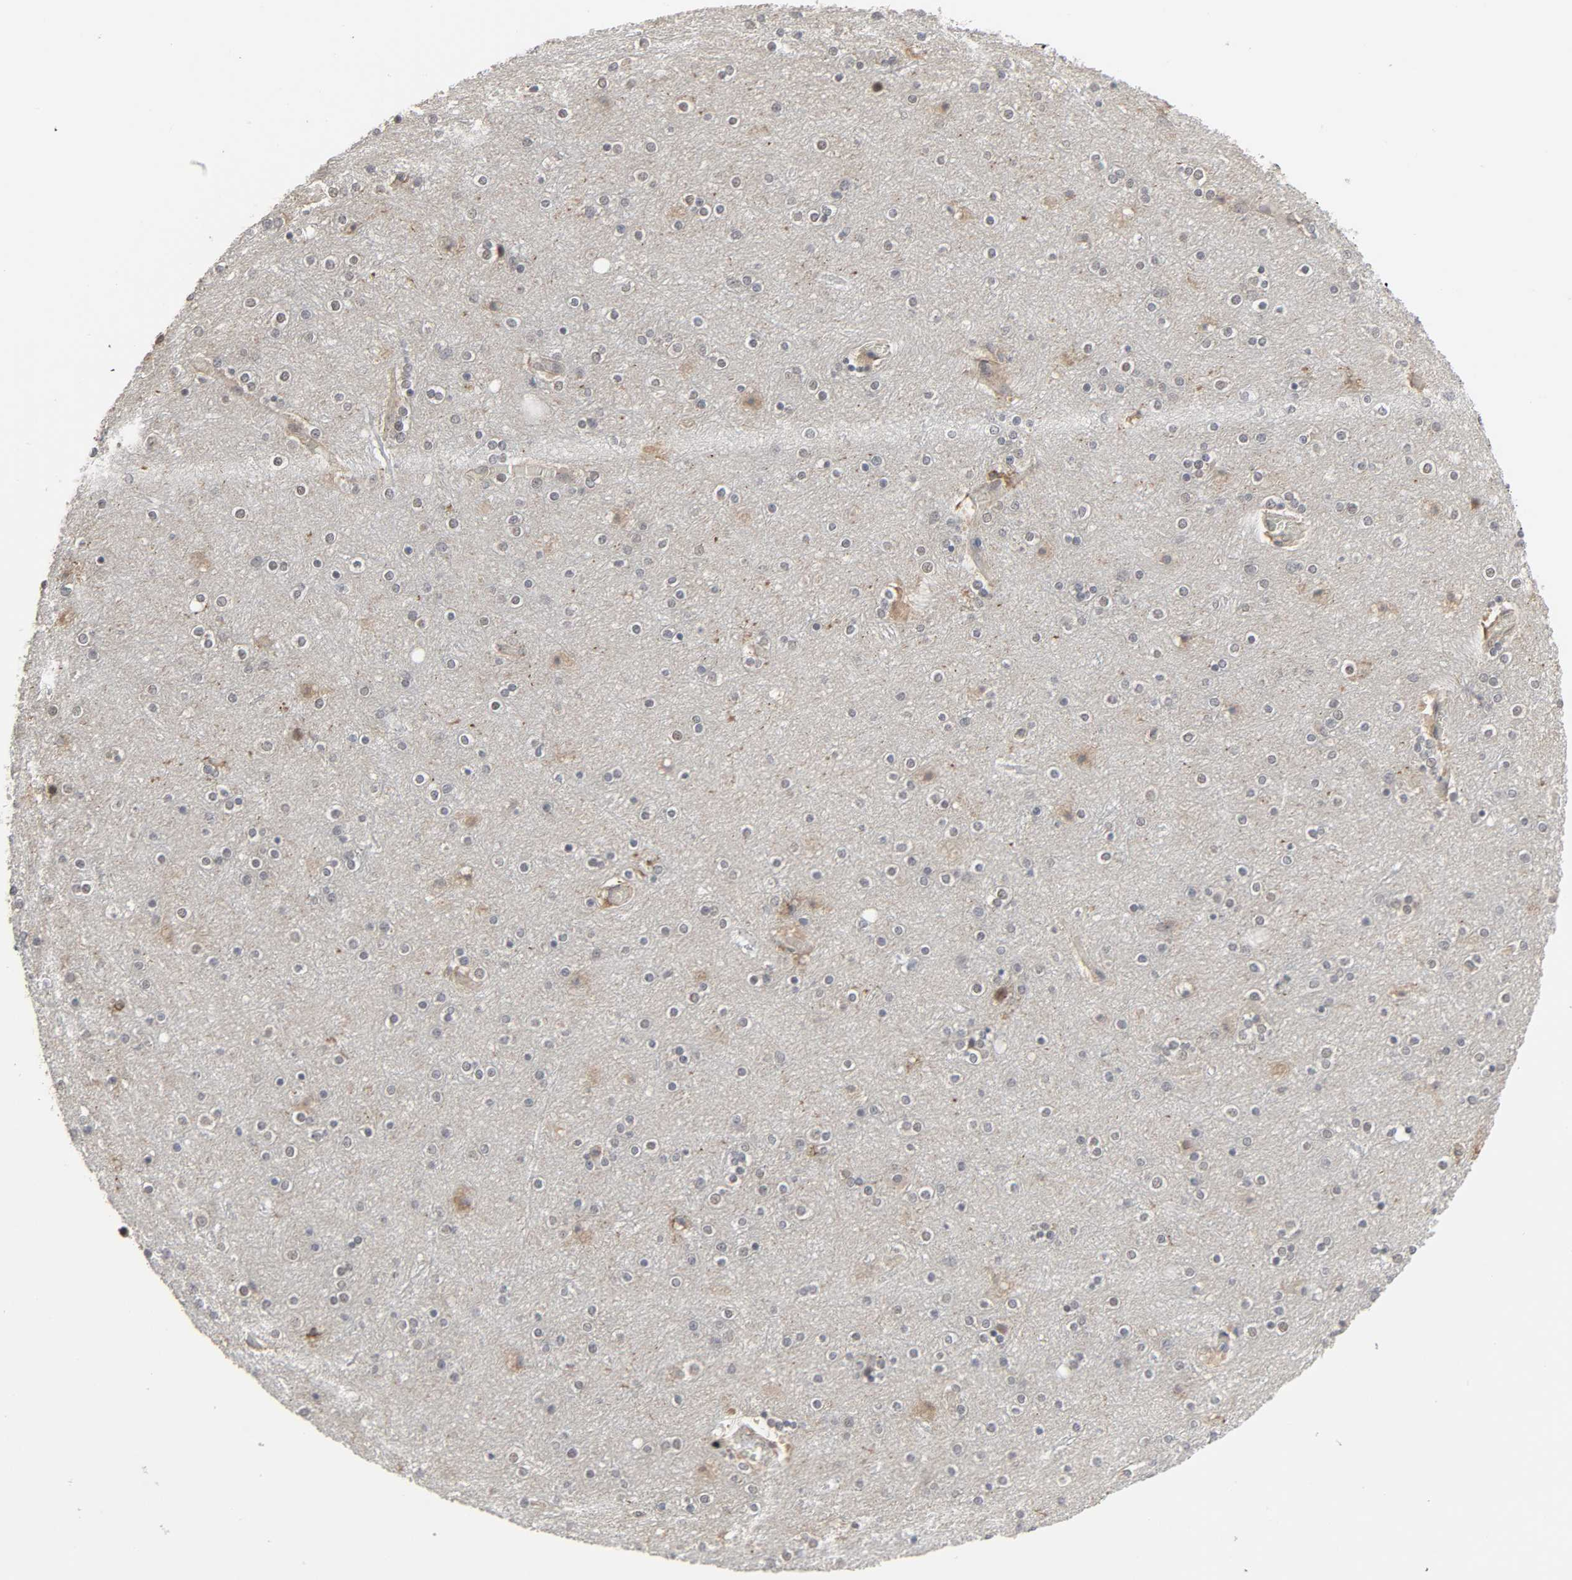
{"staining": {"intensity": "negative", "quantity": "none", "location": "none"}, "tissue": "cerebral cortex", "cell_type": "Endothelial cells", "image_type": "normal", "snomed": [{"axis": "morphology", "description": "Normal tissue, NOS"}, {"axis": "topography", "description": "Cerebral cortex"}], "caption": "Unremarkable cerebral cortex was stained to show a protein in brown. There is no significant staining in endothelial cells. Nuclei are stained in blue.", "gene": "ZNF222", "patient": {"sex": "female", "age": 54}}